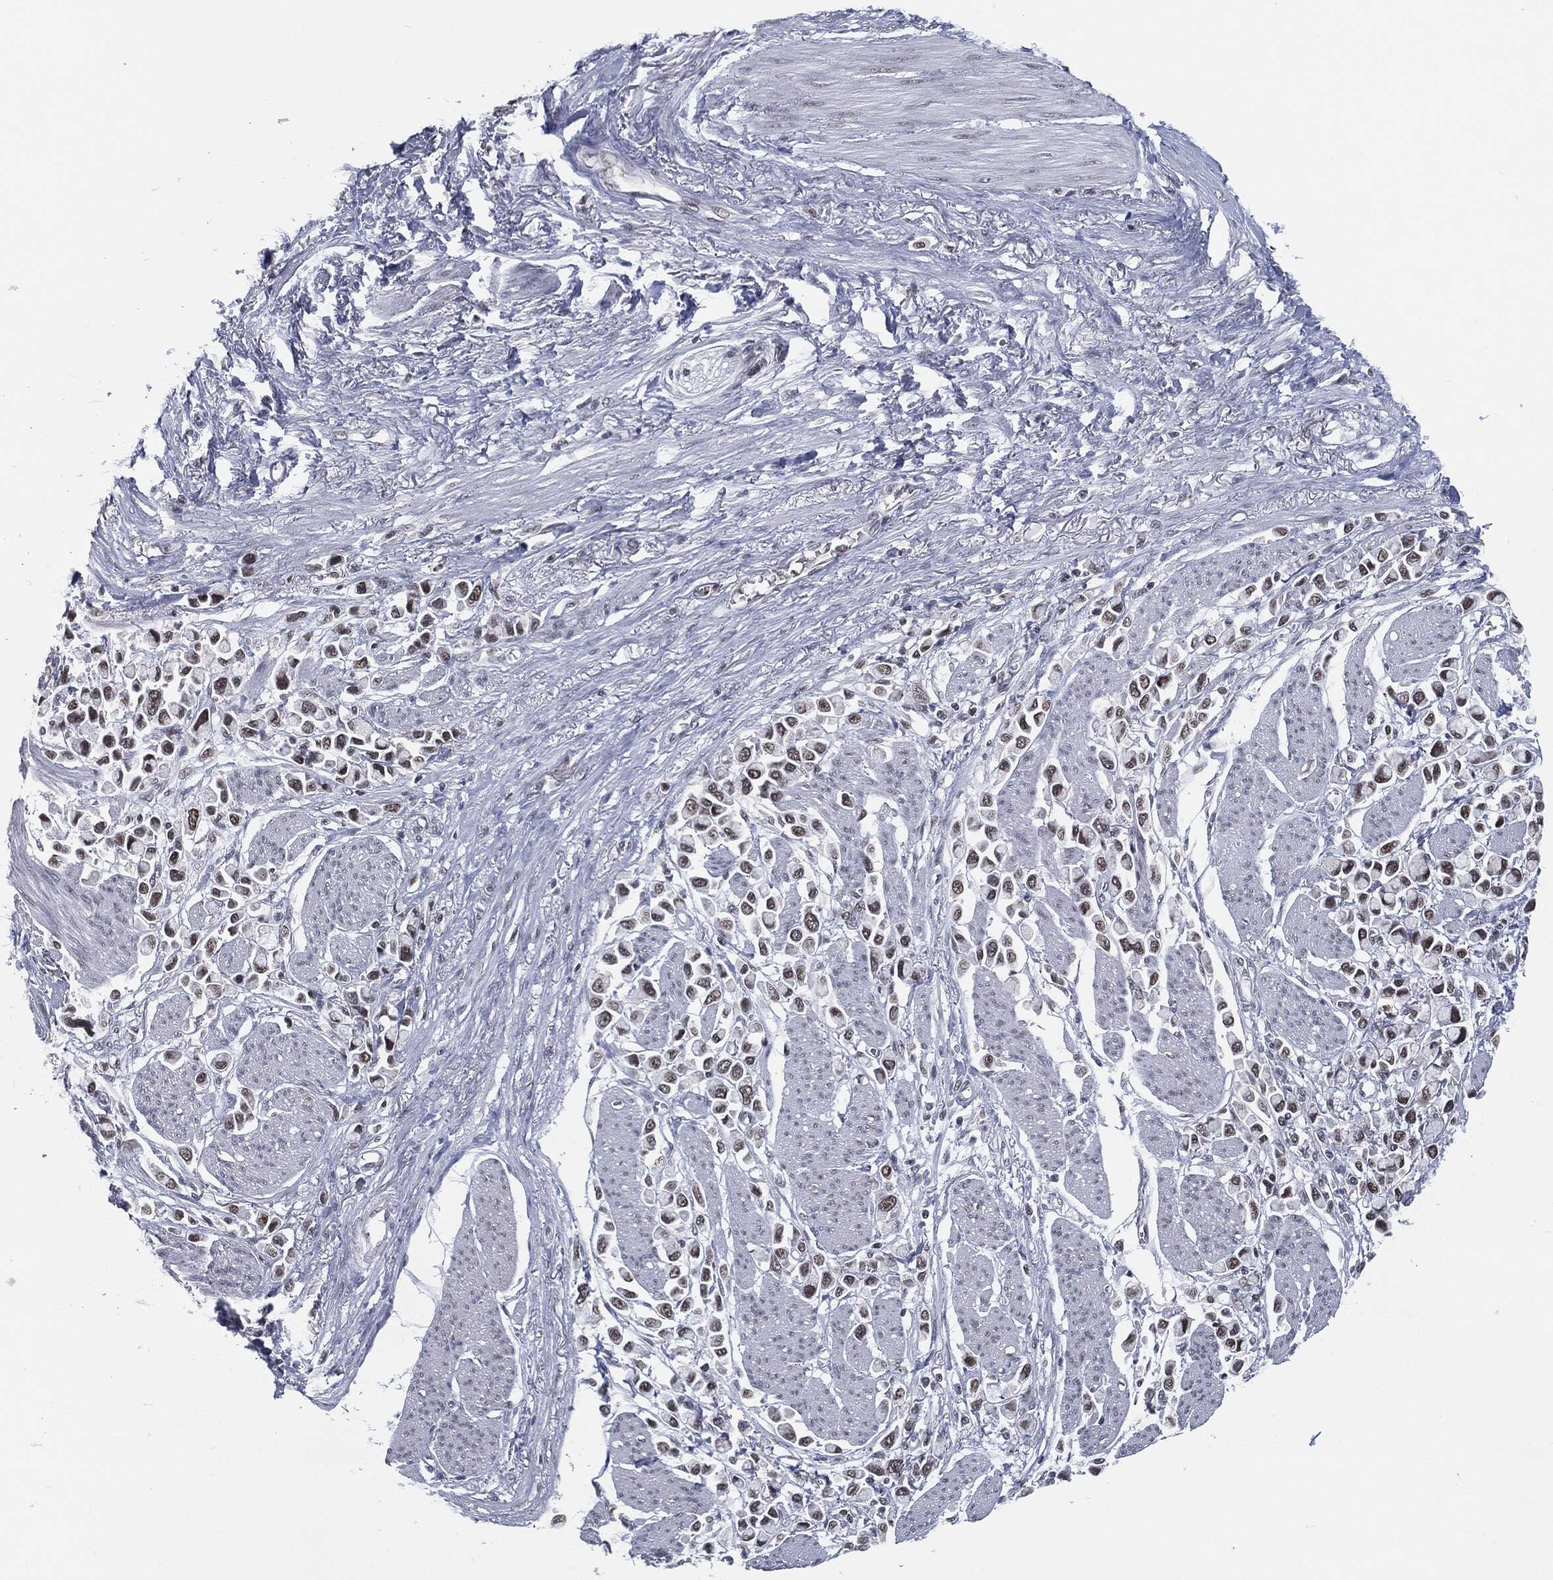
{"staining": {"intensity": "moderate", "quantity": ">75%", "location": "nuclear"}, "tissue": "stomach cancer", "cell_type": "Tumor cells", "image_type": "cancer", "snomed": [{"axis": "morphology", "description": "Adenocarcinoma, NOS"}, {"axis": "topography", "description": "Stomach"}], "caption": "Immunohistochemistry (IHC) image of neoplastic tissue: human stomach cancer (adenocarcinoma) stained using IHC shows medium levels of moderate protein expression localized specifically in the nuclear of tumor cells, appearing as a nuclear brown color.", "gene": "ANXA1", "patient": {"sex": "female", "age": 81}}